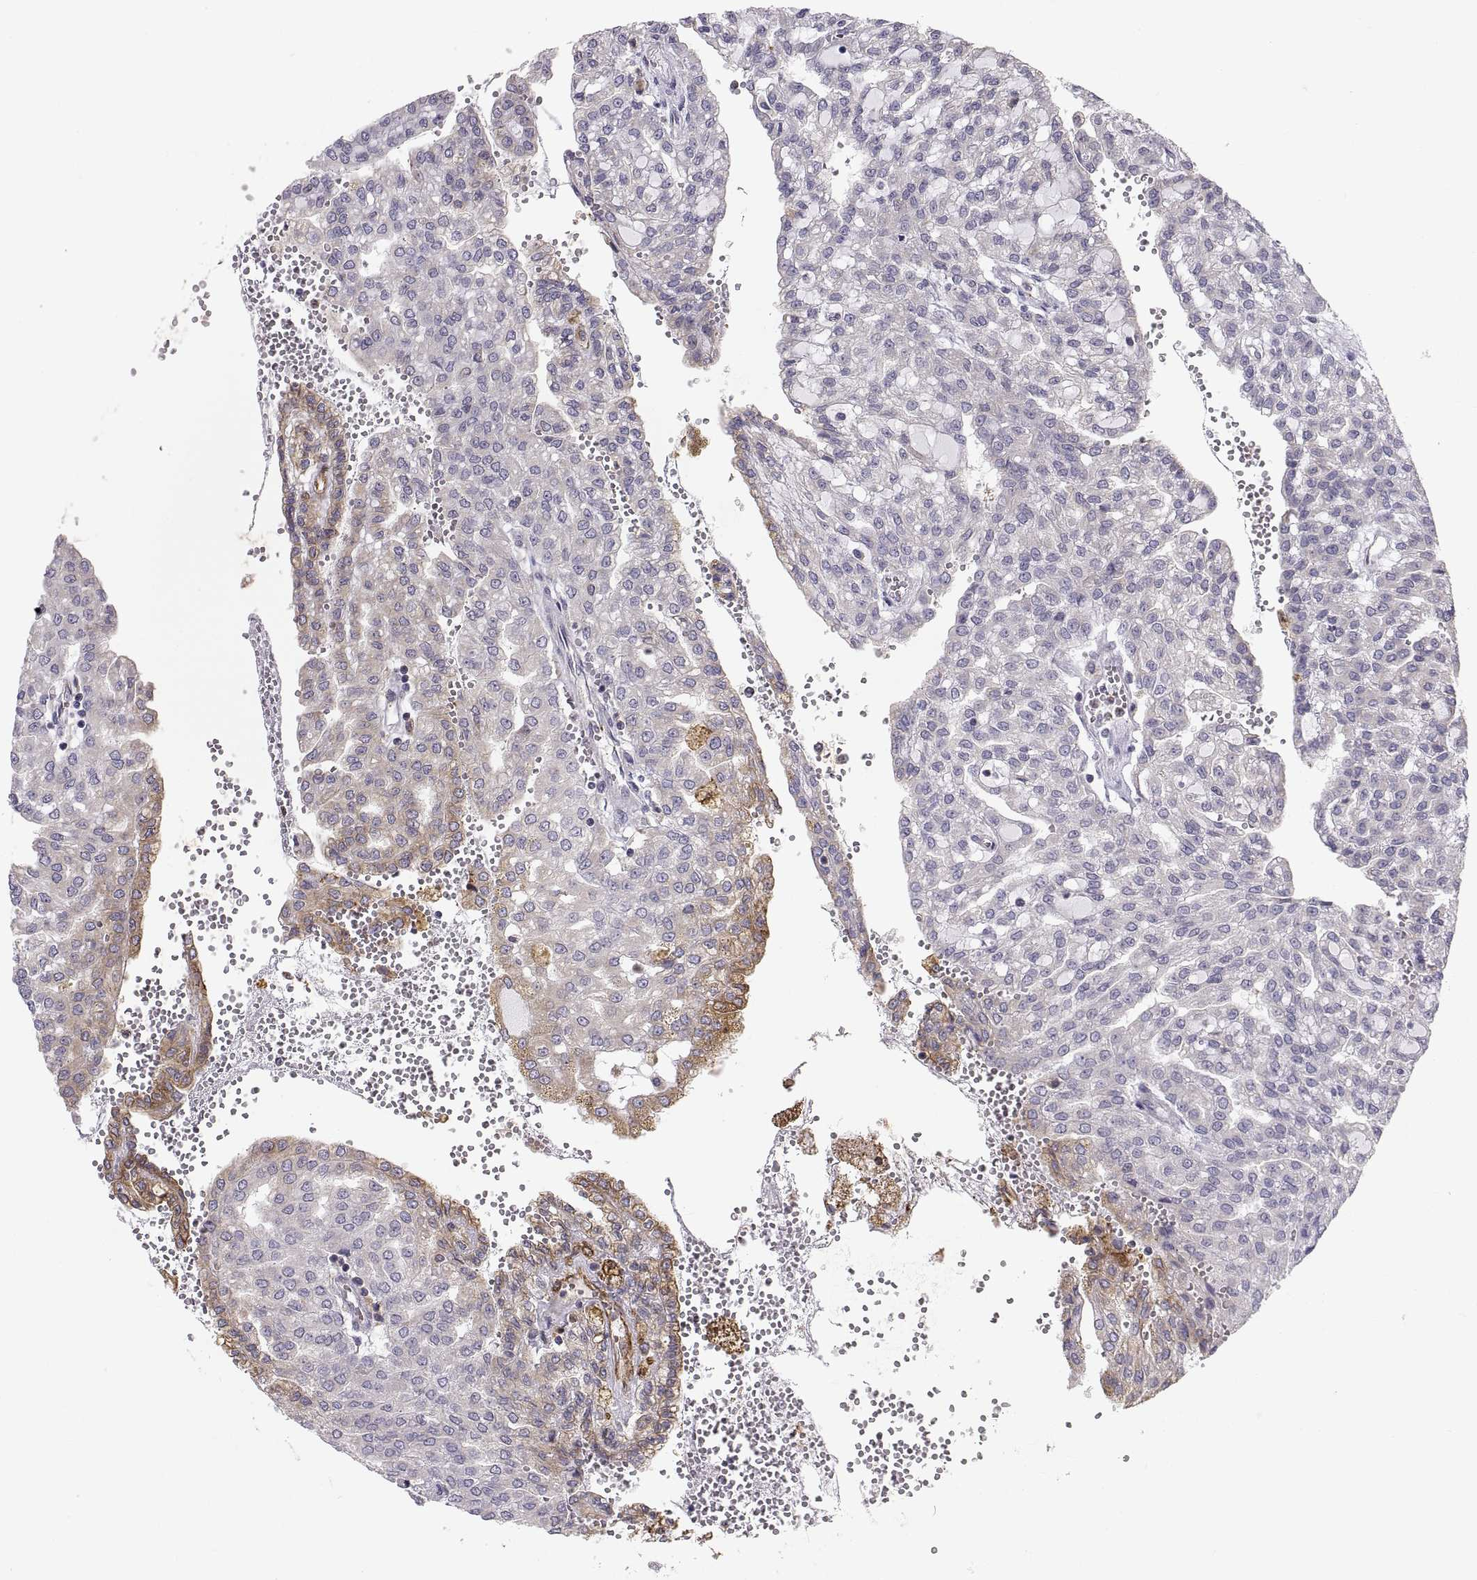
{"staining": {"intensity": "weak", "quantity": "<25%", "location": "cytoplasmic/membranous"}, "tissue": "renal cancer", "cell_type": "Tumor cells", "image_type": "cancer", "snomed": [{"axis": "morphology", "description": "Adenocarcinoma, NOS"}, {"axis": "topography", "description": "Kidney"}], "caption": "High power microscopy image of an immunohistochemistry histopathology image of renal cancer (adenocarcinoma), revealing no significant staining in tumor cells.", "gene": "ERO1A", "patient": {"sex": "male", "age": 63}}